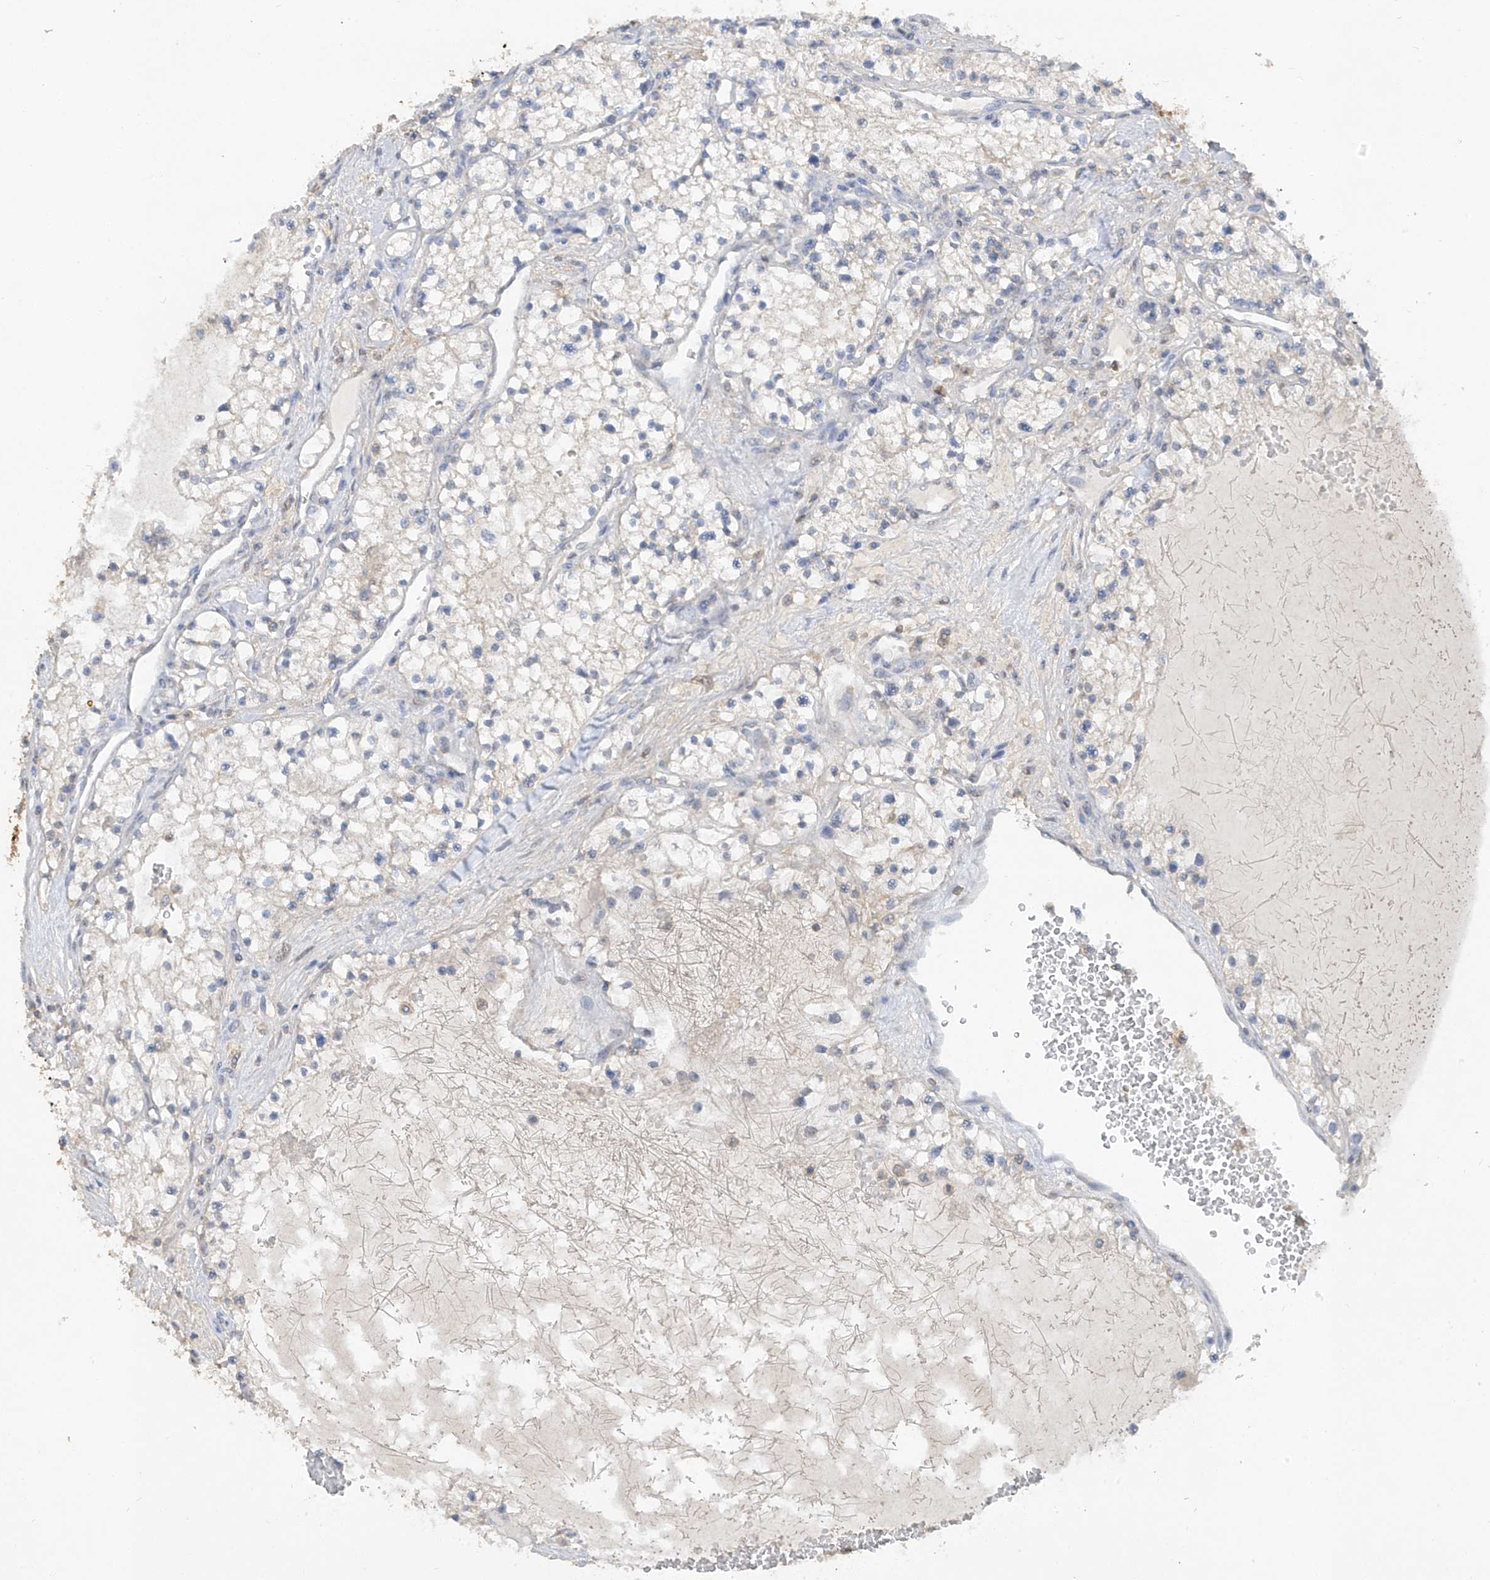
{"staining": {"intensity": "negative", "quantity": "none", "location": "none"}, "tissue": "renal cancer", "cell_type": "Tumor cells", "image_type": "cancer", "snomed": [{"axis": "morphology", "description": "Normal tissue, NOS"}, {"axis": "morphology", "description": "Adenocarcinoma, NOS"}, {"axis": "topography", "description": "Kidney"}], "caption": "The photomicrograph shows no staining of tumor cells in renal adenocarcinoma.", "gene": "HAS3", "patient": {"sex": "male", "age": 68}}